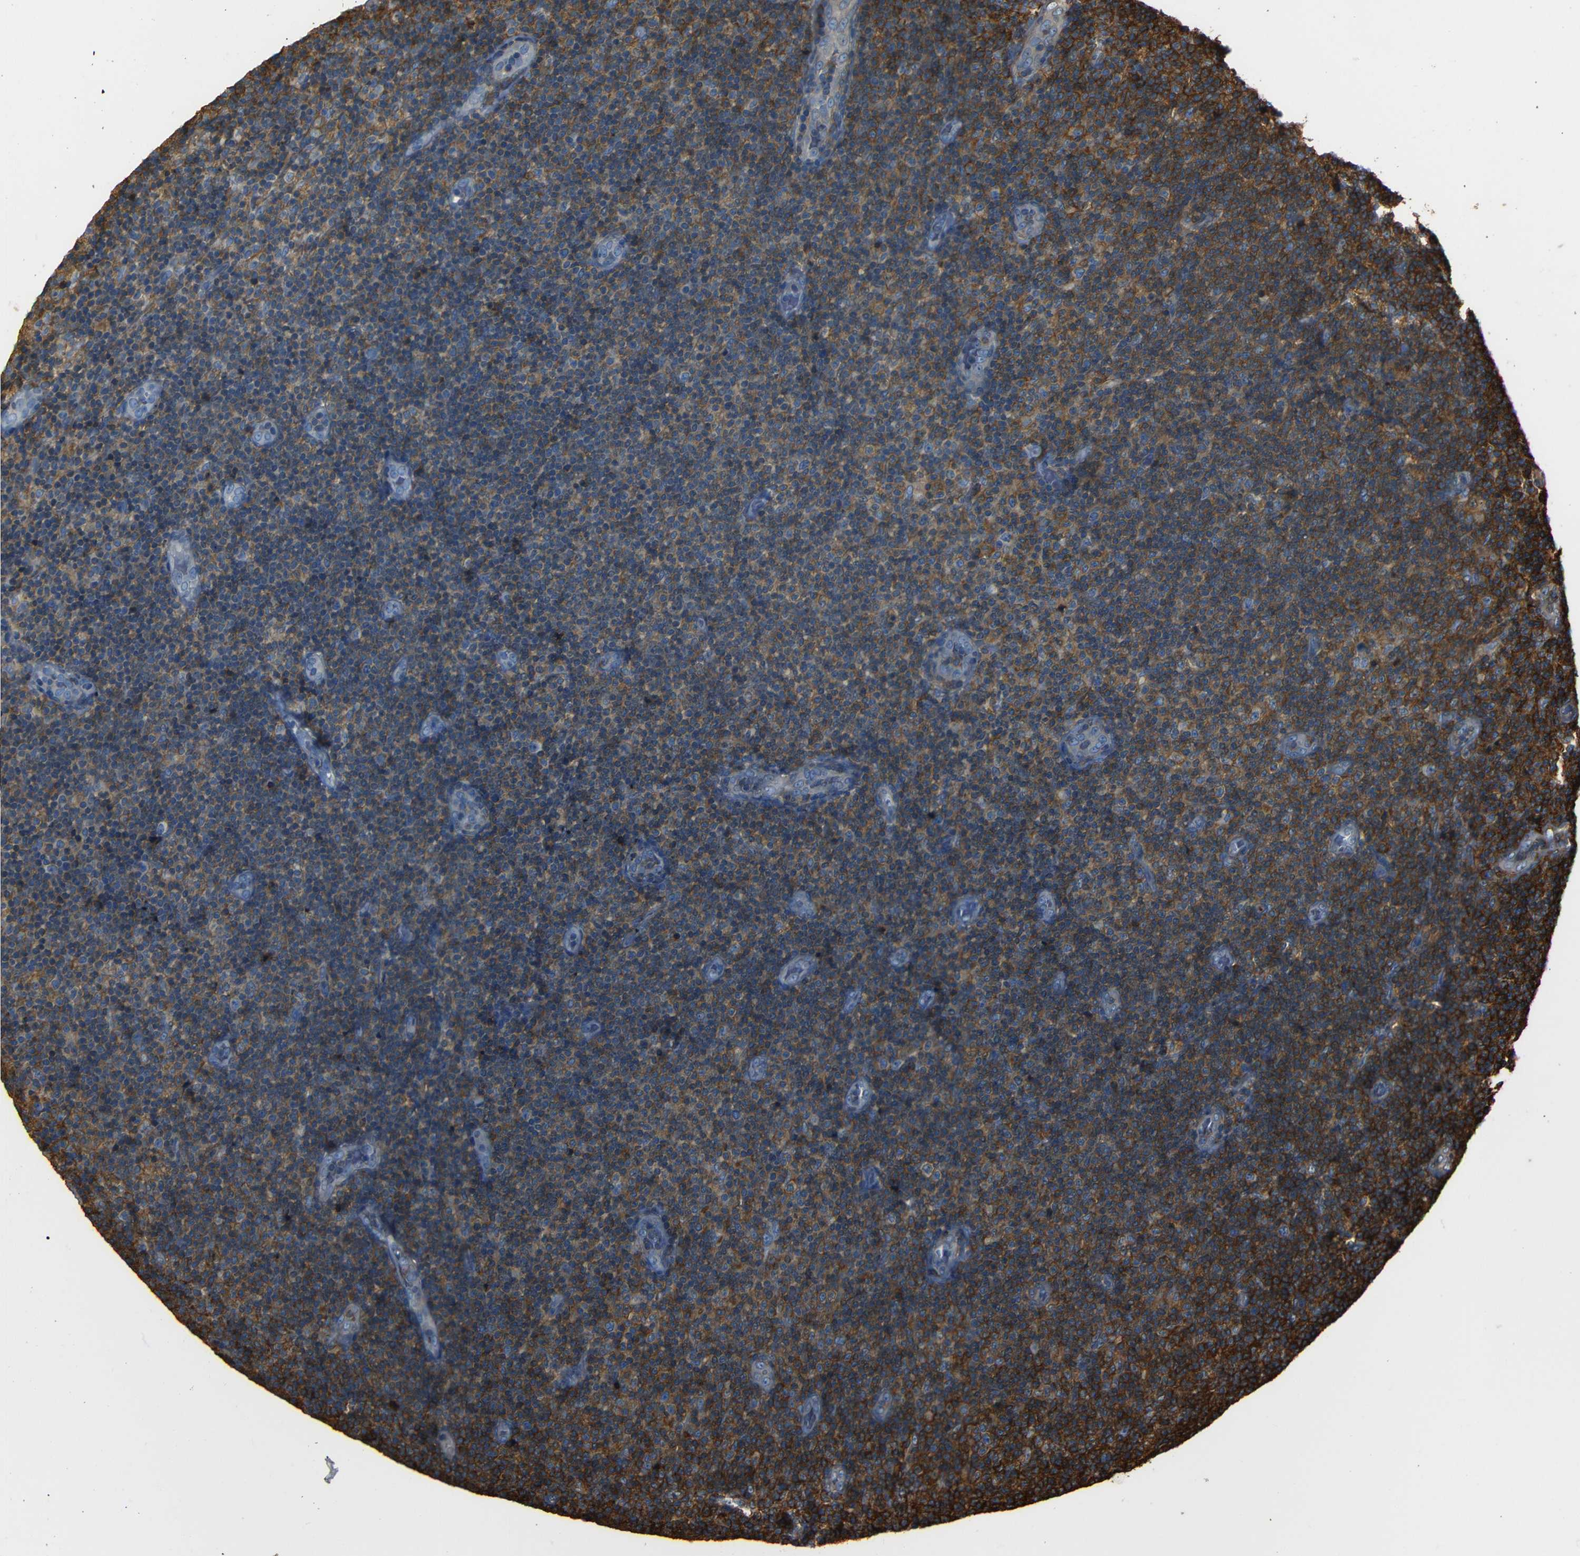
{"staining": {"intensity": "strong", "quantity": "25%-75%", "location": "cytoplasmic/membranous"}, "tissue": "lymphoma", "cell_type": "Tumor cells", "image_type": "cancer", "snomed": [{"axis": "morphology", "description": "Malignant lymphoma, non-Hodgkin's type, Low grade"}, {"axis": "topography", "description": "Lymph node"}], "caption": "The photomicrograph shows staining of malignant lymphoma, non-Hodgkin's type (low-grade), revealing strong cytoplasmic/membranous protein staining (brown color) within tumor cells.", "gene": "ADGRE5", "patient": {"sex": "male", "age": 83}}